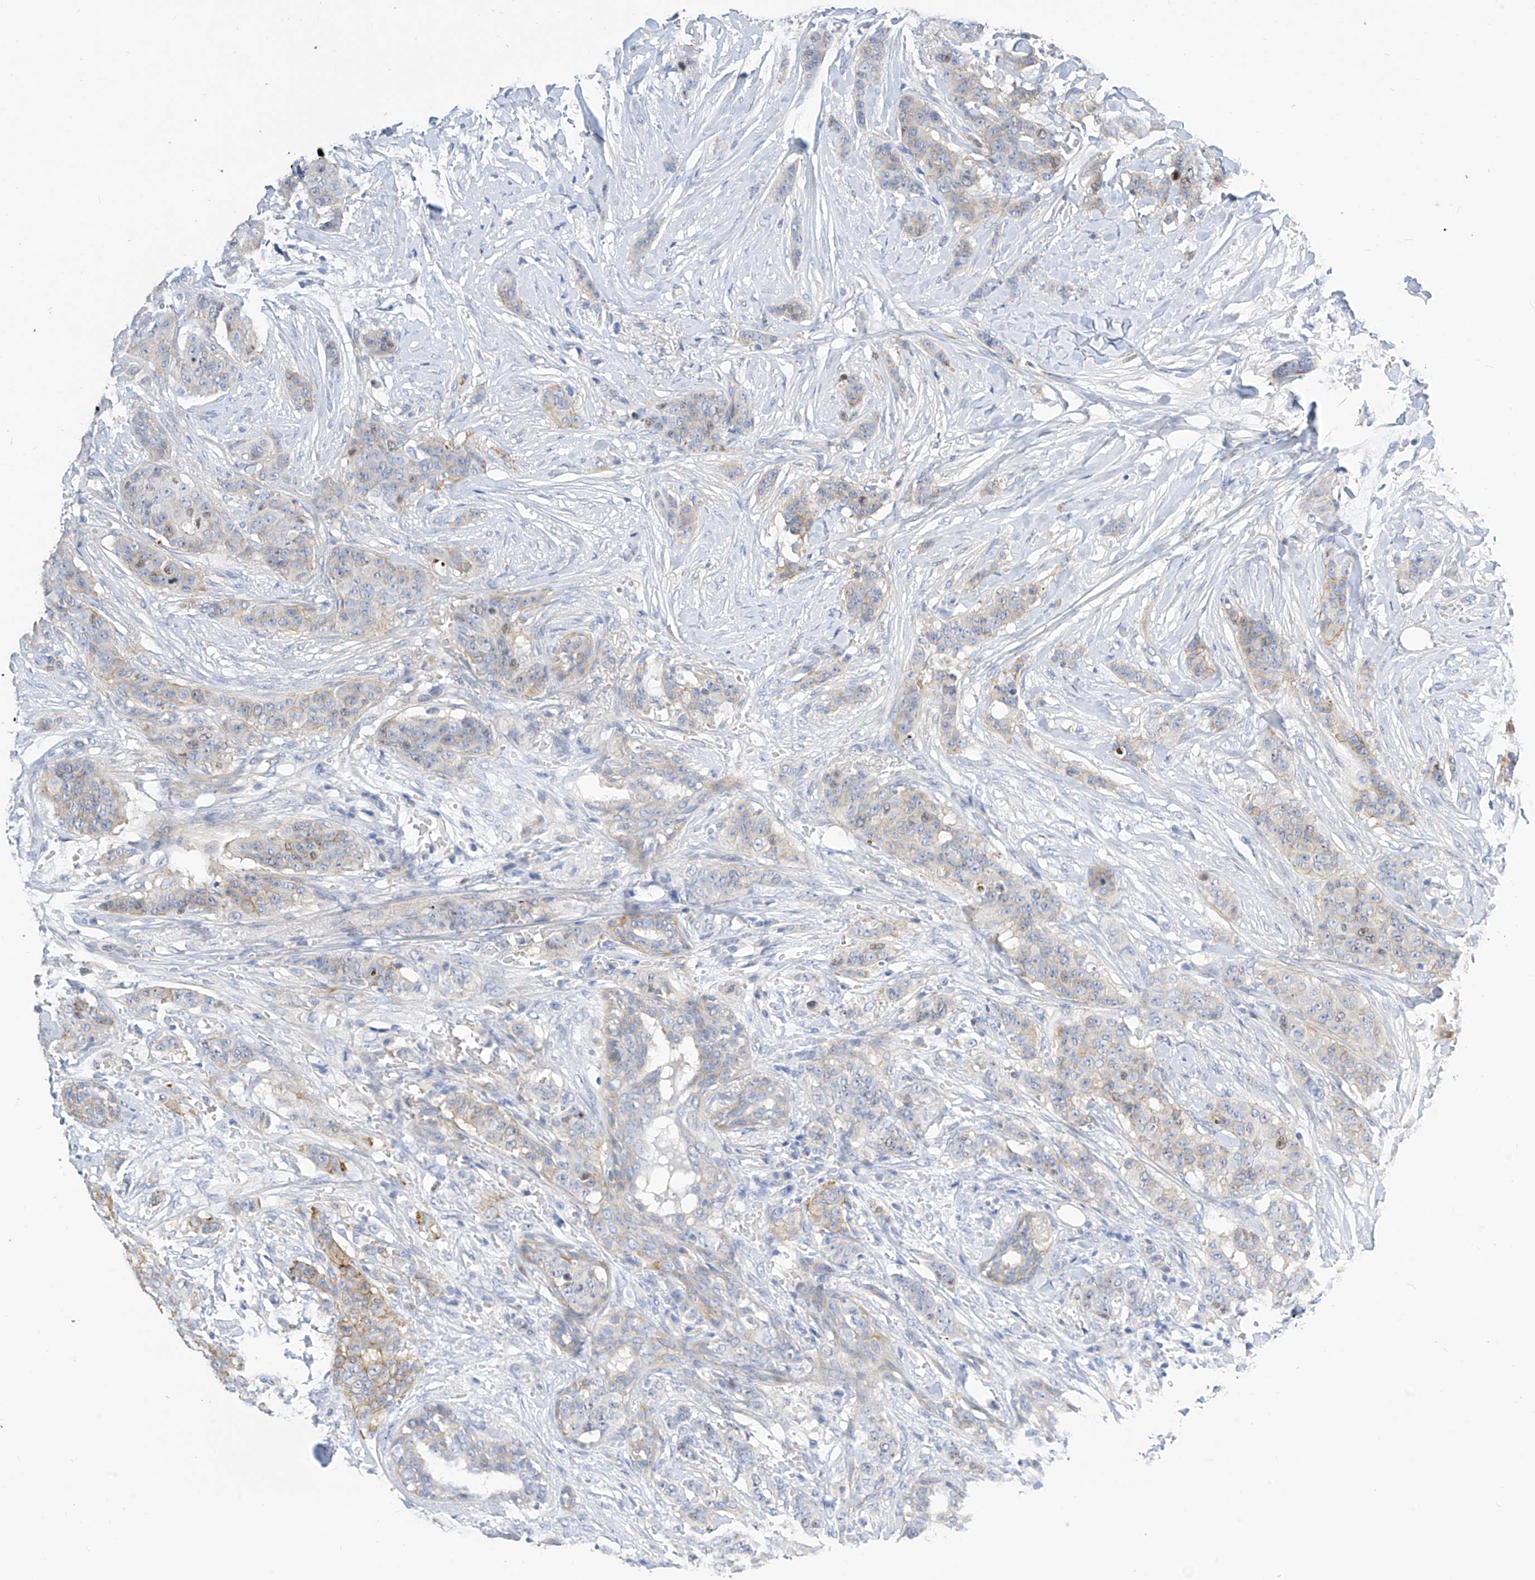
{"staining": {"intensity": "weak", "quantity": "<25%", "location": "cytoplasmic/membranous"}, "tissue": "breast cancer", "cell_type": "Tumor cells", "image_type": "cancer", "snomed": [{"axis": "morphology", "description": "Duct carcinoma"}, {"axis": "topography", "description": "Breast"}], "caption": "A high-resolution micrograph shows immunohistochemistry (IHC) staining of breast invasive ductal carcinoma, which shows no significant staining in tumor cells.", "gene": "SCGB2A1", "patient": {"sex": "female", "age": 40}}